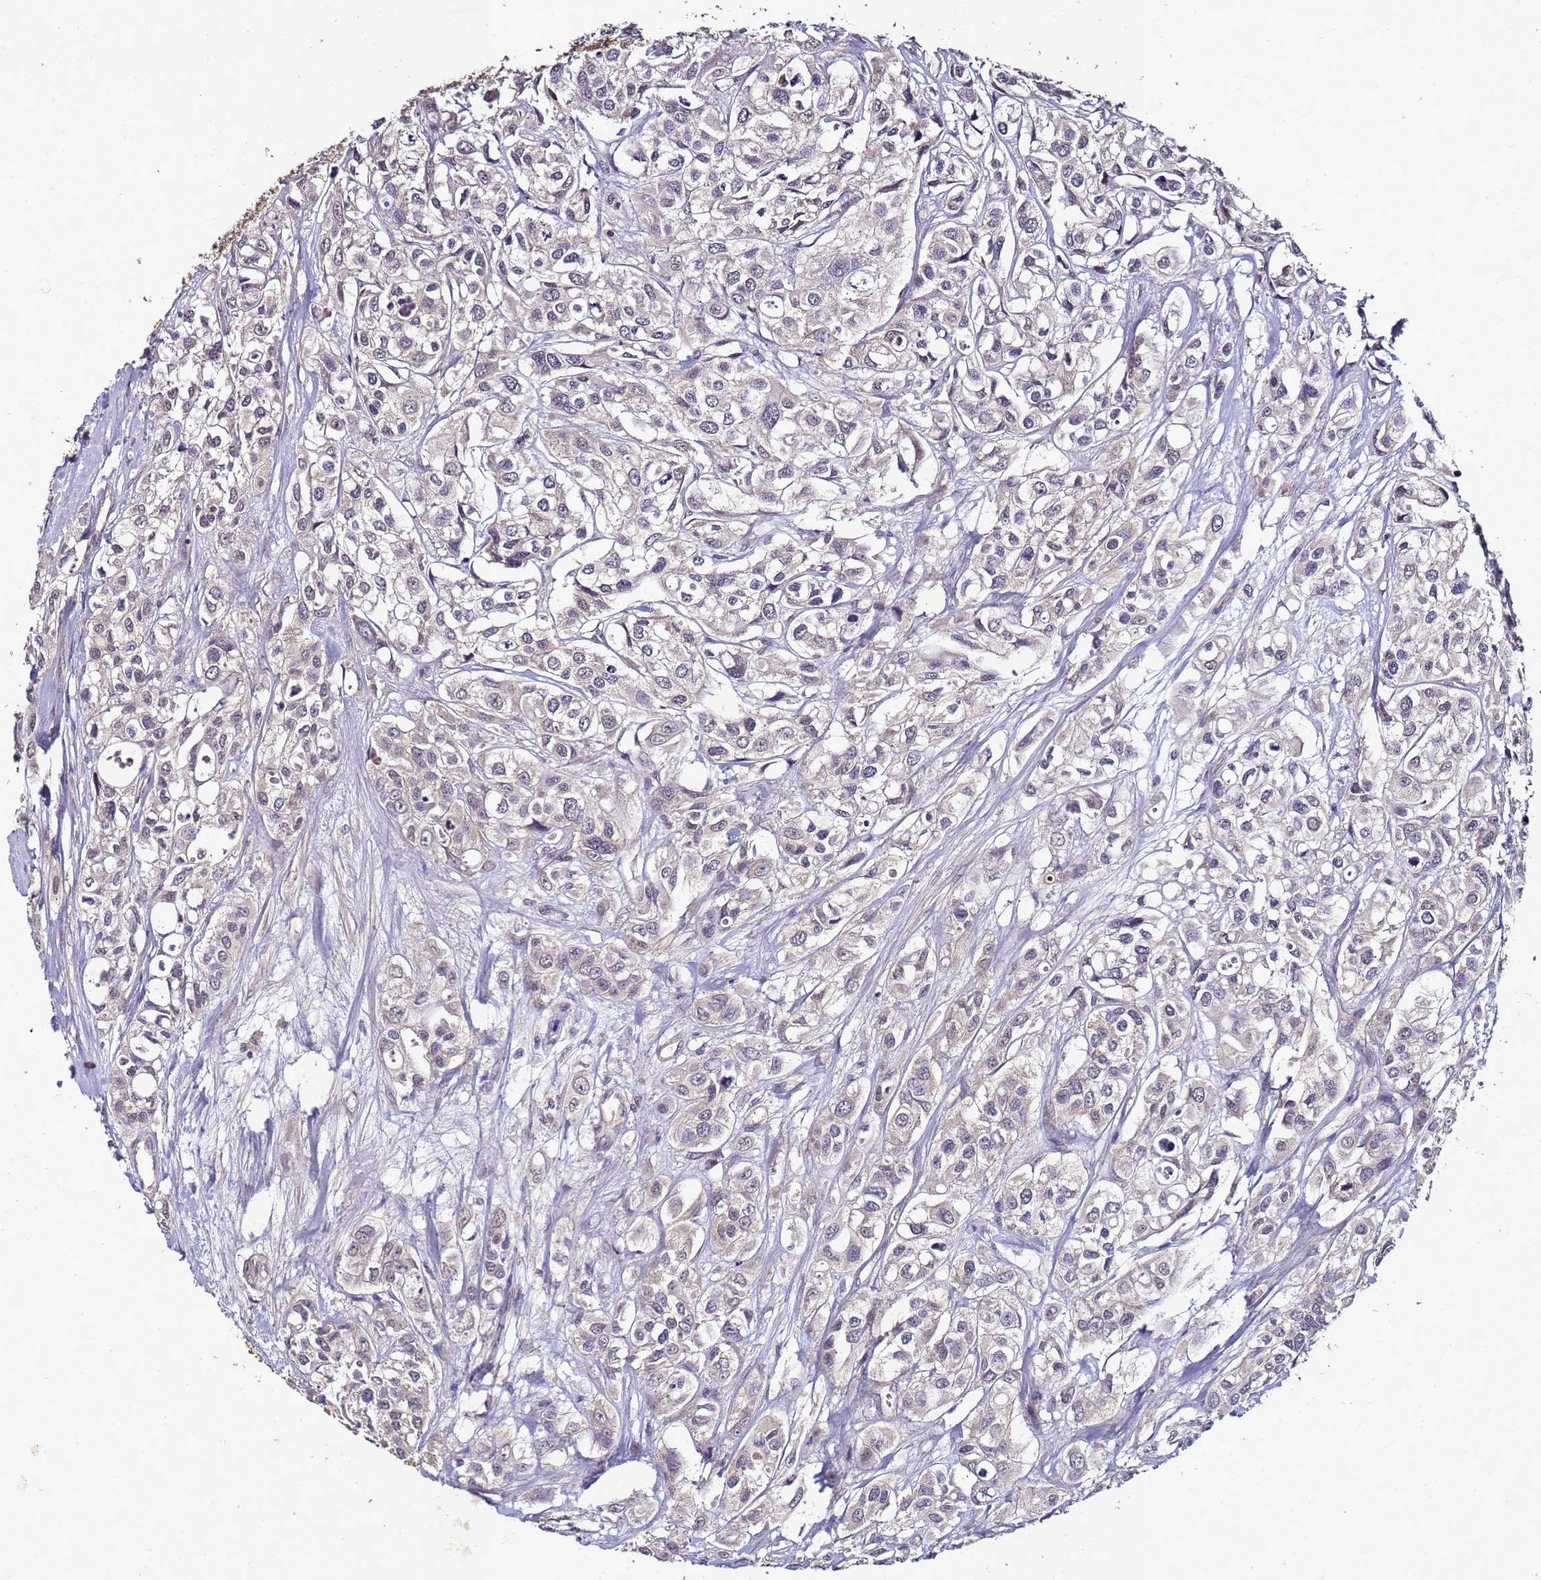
{"staining": {"intensity": "negative", "quantity": "none", "location": "none"}, "tissue": "urothelial cancer", "cell_type": "Tumor cells", "image_type": "cancer", "snomed": [{"axis": "morphology", "description": "Urothelial carcinoma, High grade"}, {"axis": "topography", "description": "Urinary bladder"}], "caption": "This is a photomicrograph of IHC staining of high-grade urothelial carcinoma, which shows no positivity in tumor cells.", "gene": "ANKRD17", "patient": {"sex": "male", "age": 67}}